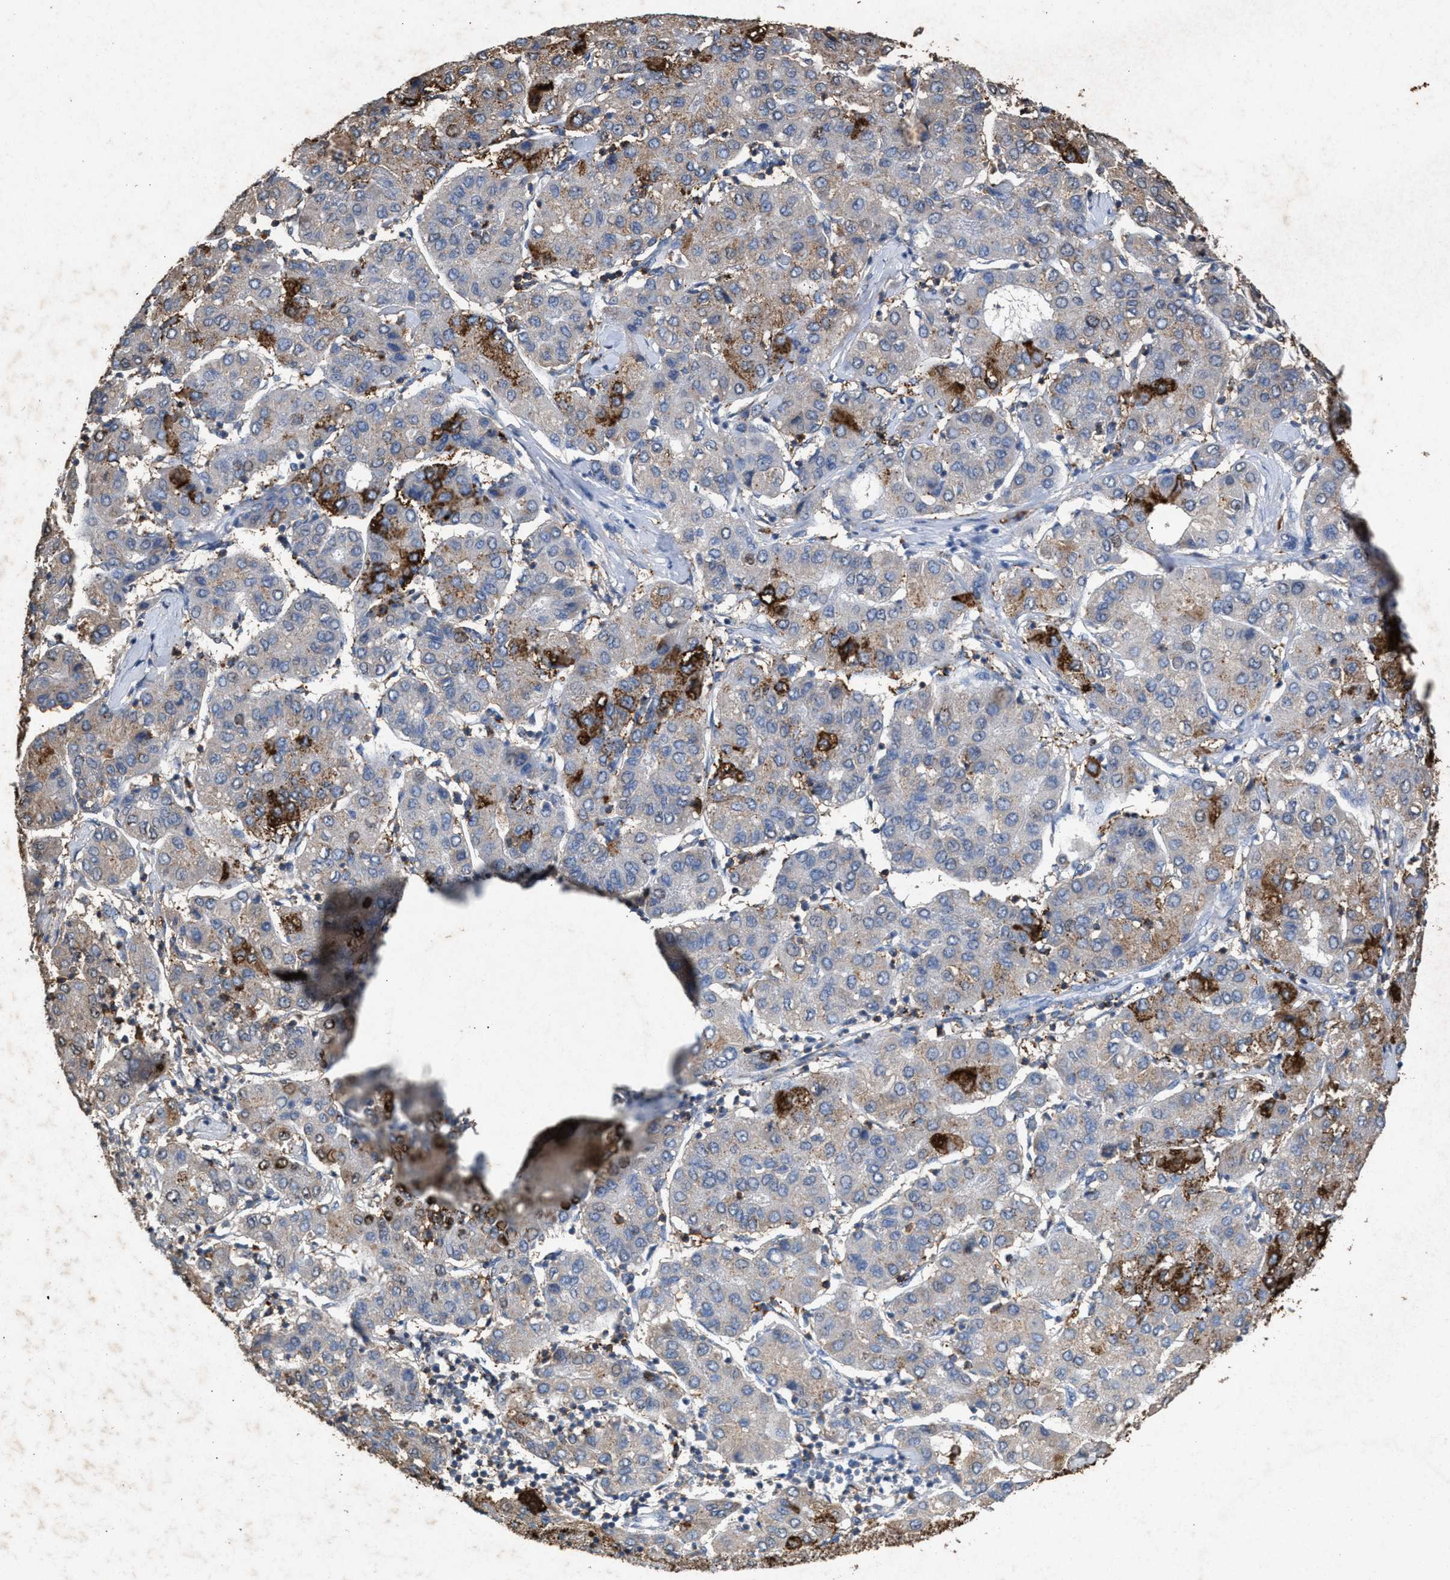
{"staining": {"intensity": "moderate", "quantity": "<25%", "location": "cytoplasmic/membranous"}, "tissue": "liver cancer", "cell_type": "Tumor cells", "image_type": "cancer", "snomed": [{"axis": "morphology", "description": "Carcinoma, Hepatocellular, NOS"}, {"axis": "topography", "description": "Liver"}], "caption": "An image of human liver cancer (hepatocellular carcinoma) stained for a protein demonstrates moderate cytoplasmic/membranous brown staining in tumor cells. The protein of interest is stained brown, and the nuclei are stained in blue (DAB (3,3'-diaminobenzidine) IHC with brightfield microscopy, high magnification).", "gene": "LTB4R2", "patient": {"sex": "male", "age": 65}}